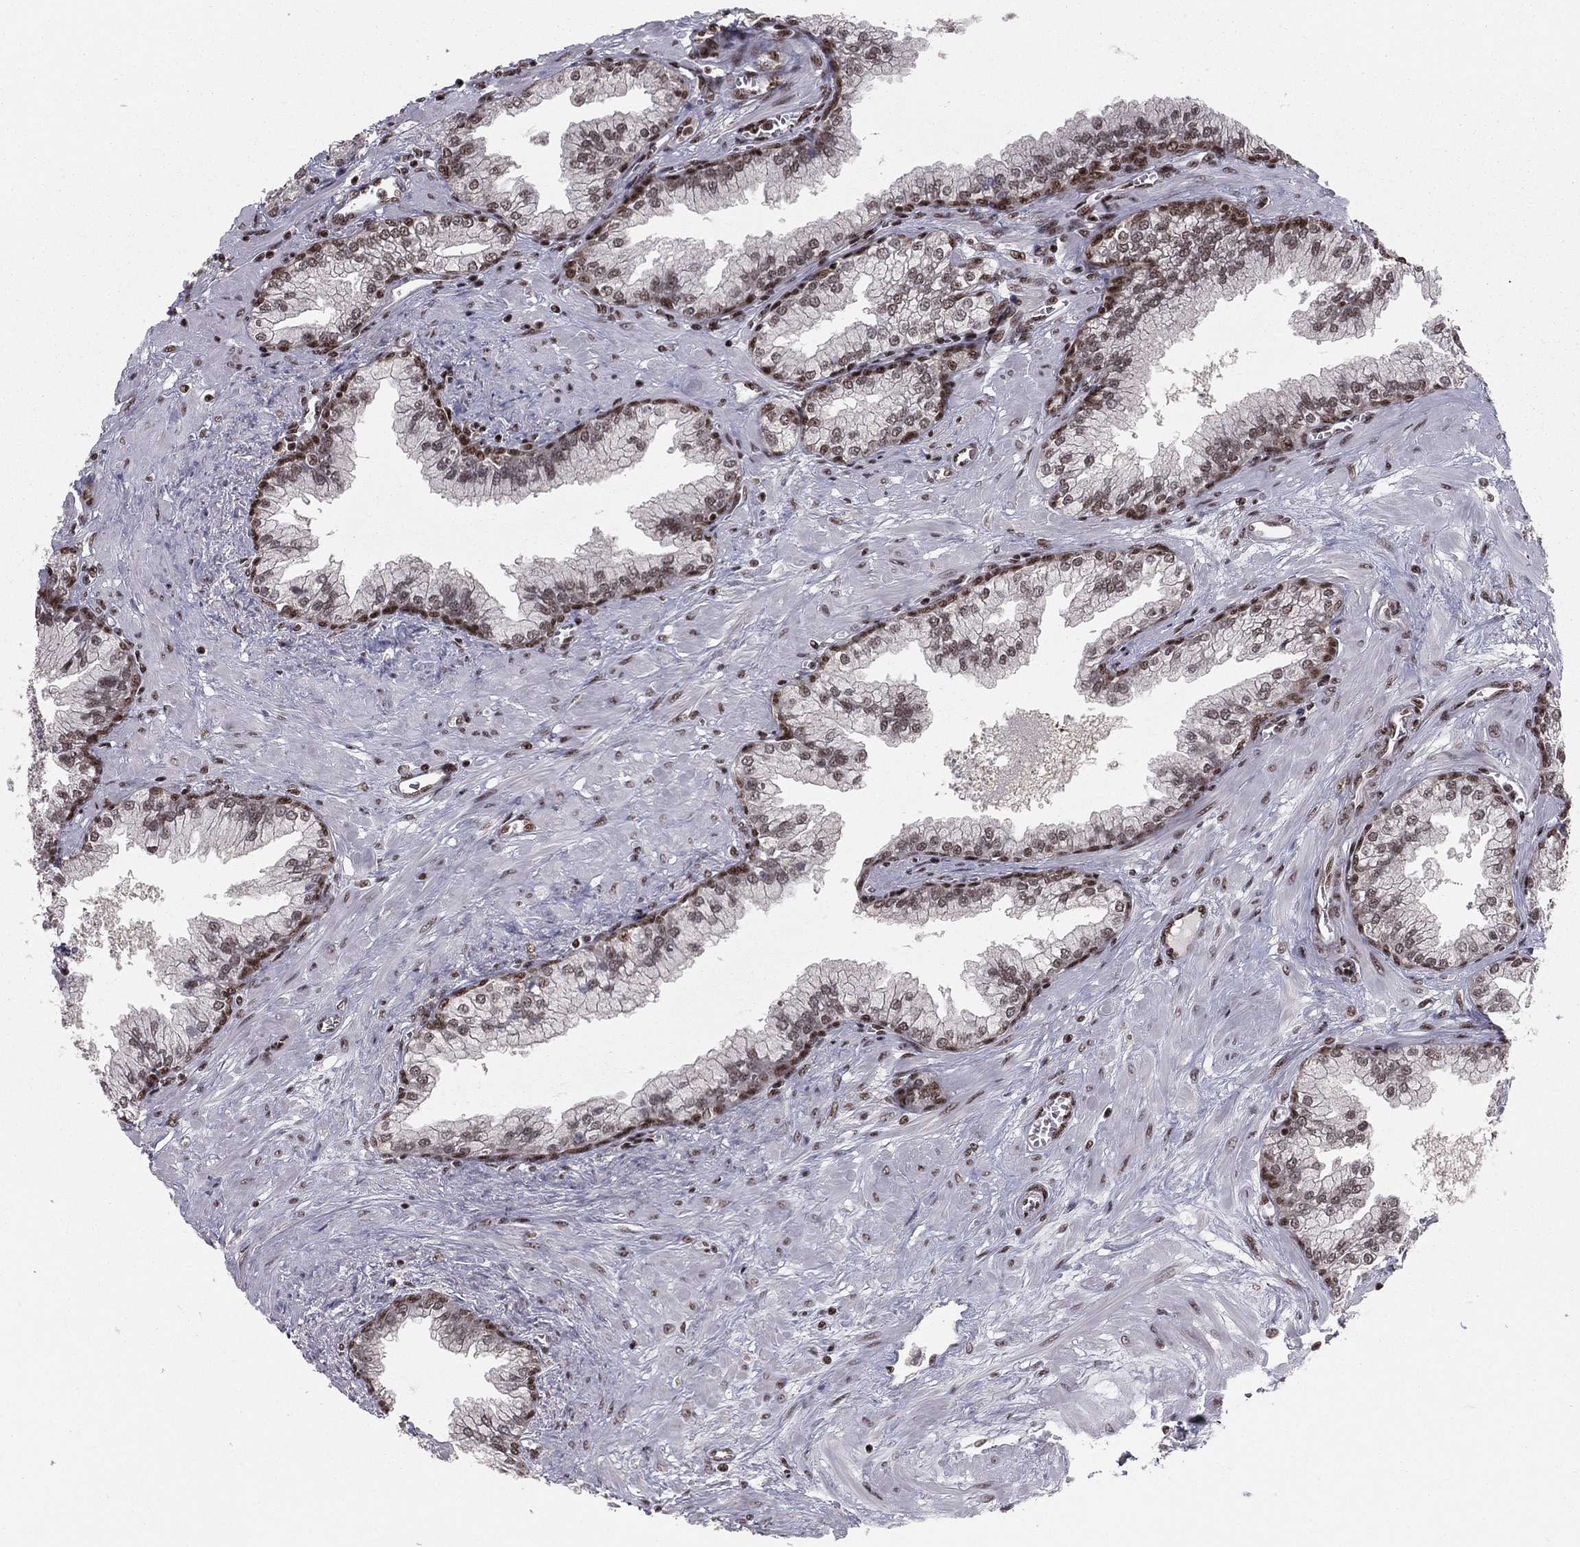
{"staining": {"intensity": "moderate", "quantity": "25%-75%", "location": "nuclear"}, "tissue": "prostate cancer", "cell_type": "Tumor cells", "image_type": "cancer", "snomed": [{"axis": "morphology", "description": "Adenocarcinoma, NOS"}, {"axis": "topography", "description": "Prostate and seminal vesicle, NOS"}, {"axis": "topography", "description": "Prostate"}], "caption": "Protein positivity by immunohistochemistry (IHC) displays moderate nuclear expression in approximately 25%-75% of tumor cells in adenocarcinoma (prostate).", "gene": "NFYB", "patient": {"sex": "male", "age": 62}}